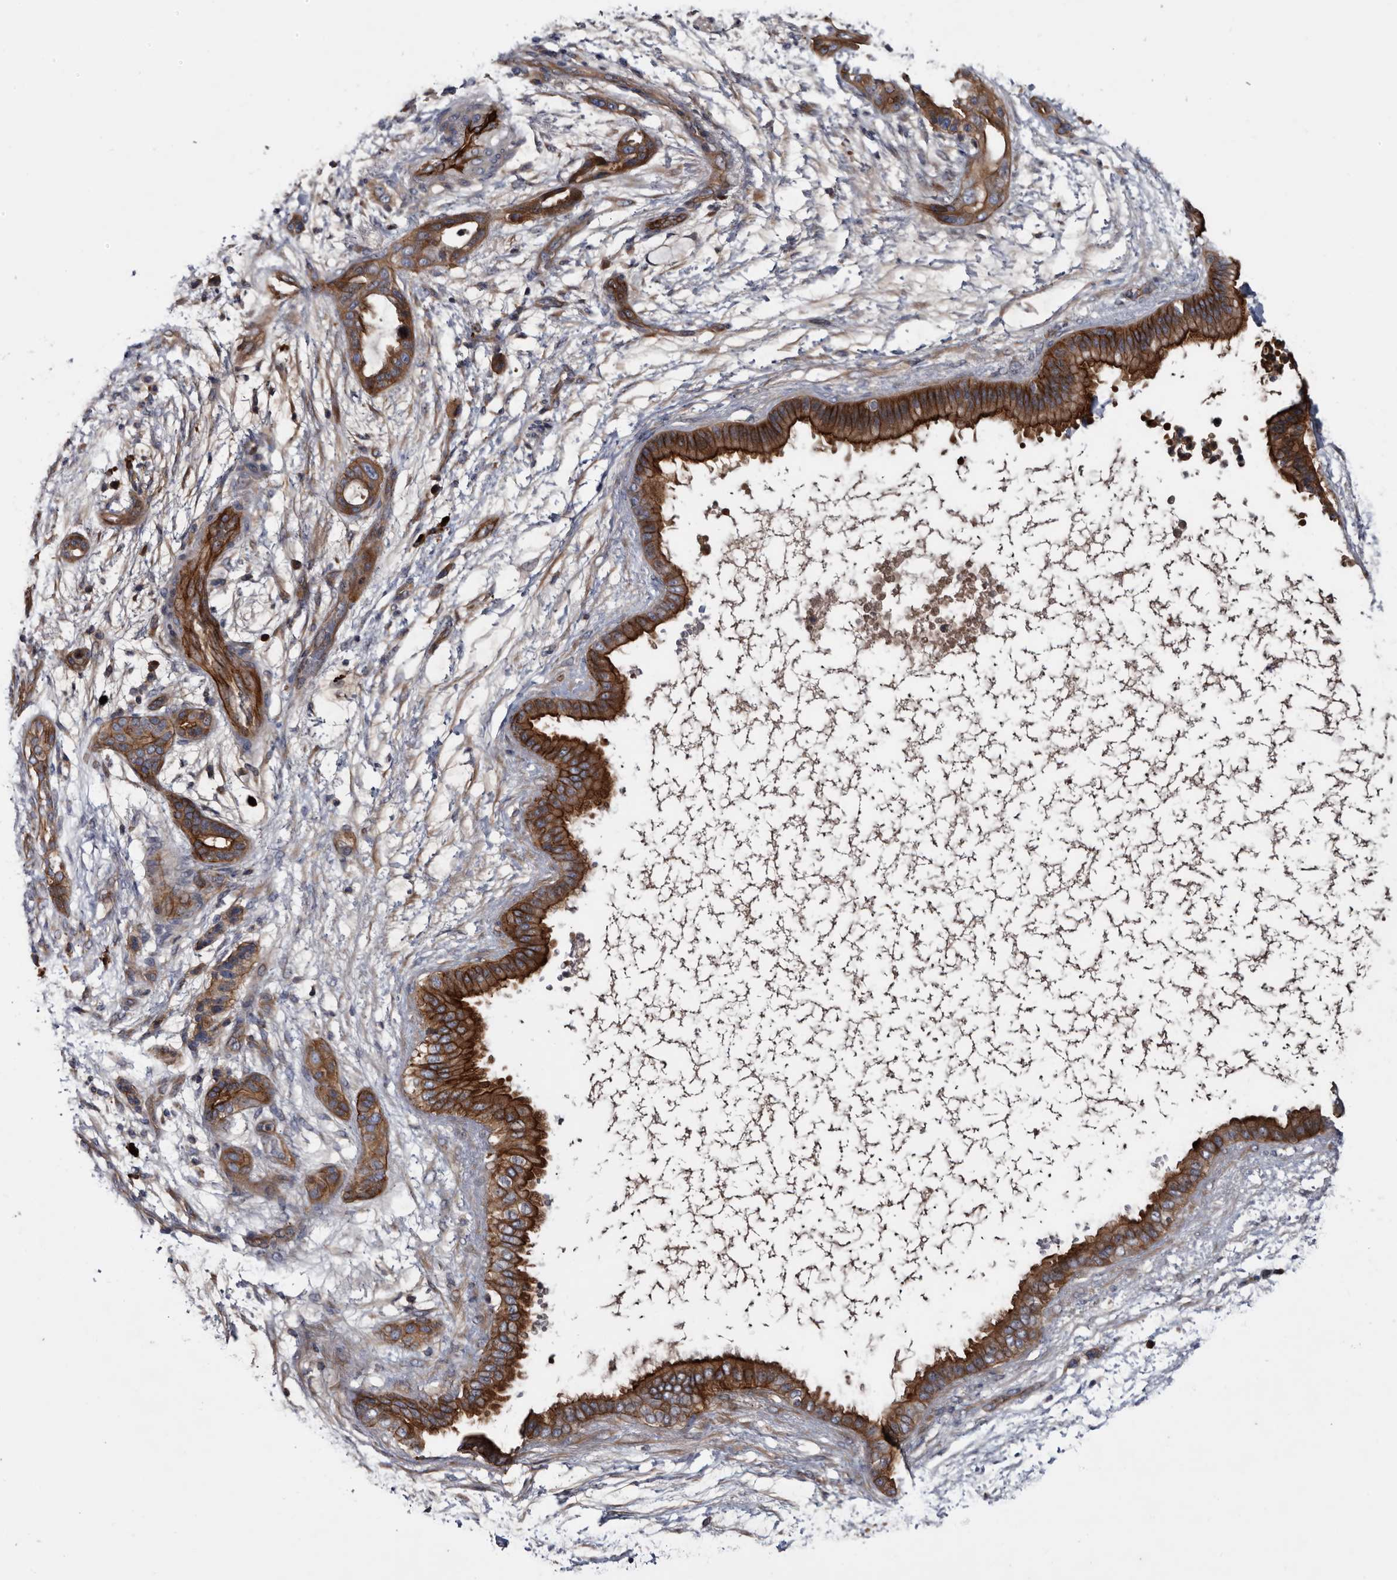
{"staining": {"intensity": "strong", "quantity": ">75%", "location": "cytoplasmic/membranous"}, "tissue": "pancreatic cancer", "cell_type": "Tumor cells", "image_type": "cancer", "snomed": [{"axis": "morphology", "description": "Adenocarcinoma, NOS"}, {"axis": "topography", "description": "Pancreas"}], "caption": "Protein expression analysis of human pancreatic cancer (adenocarcinoma) reveals strong cytoplasmic/membranous expression in about >75% of tumor cells.", "gene": "TSPAN17", "patient": {"sex": "male", "age": 59}}